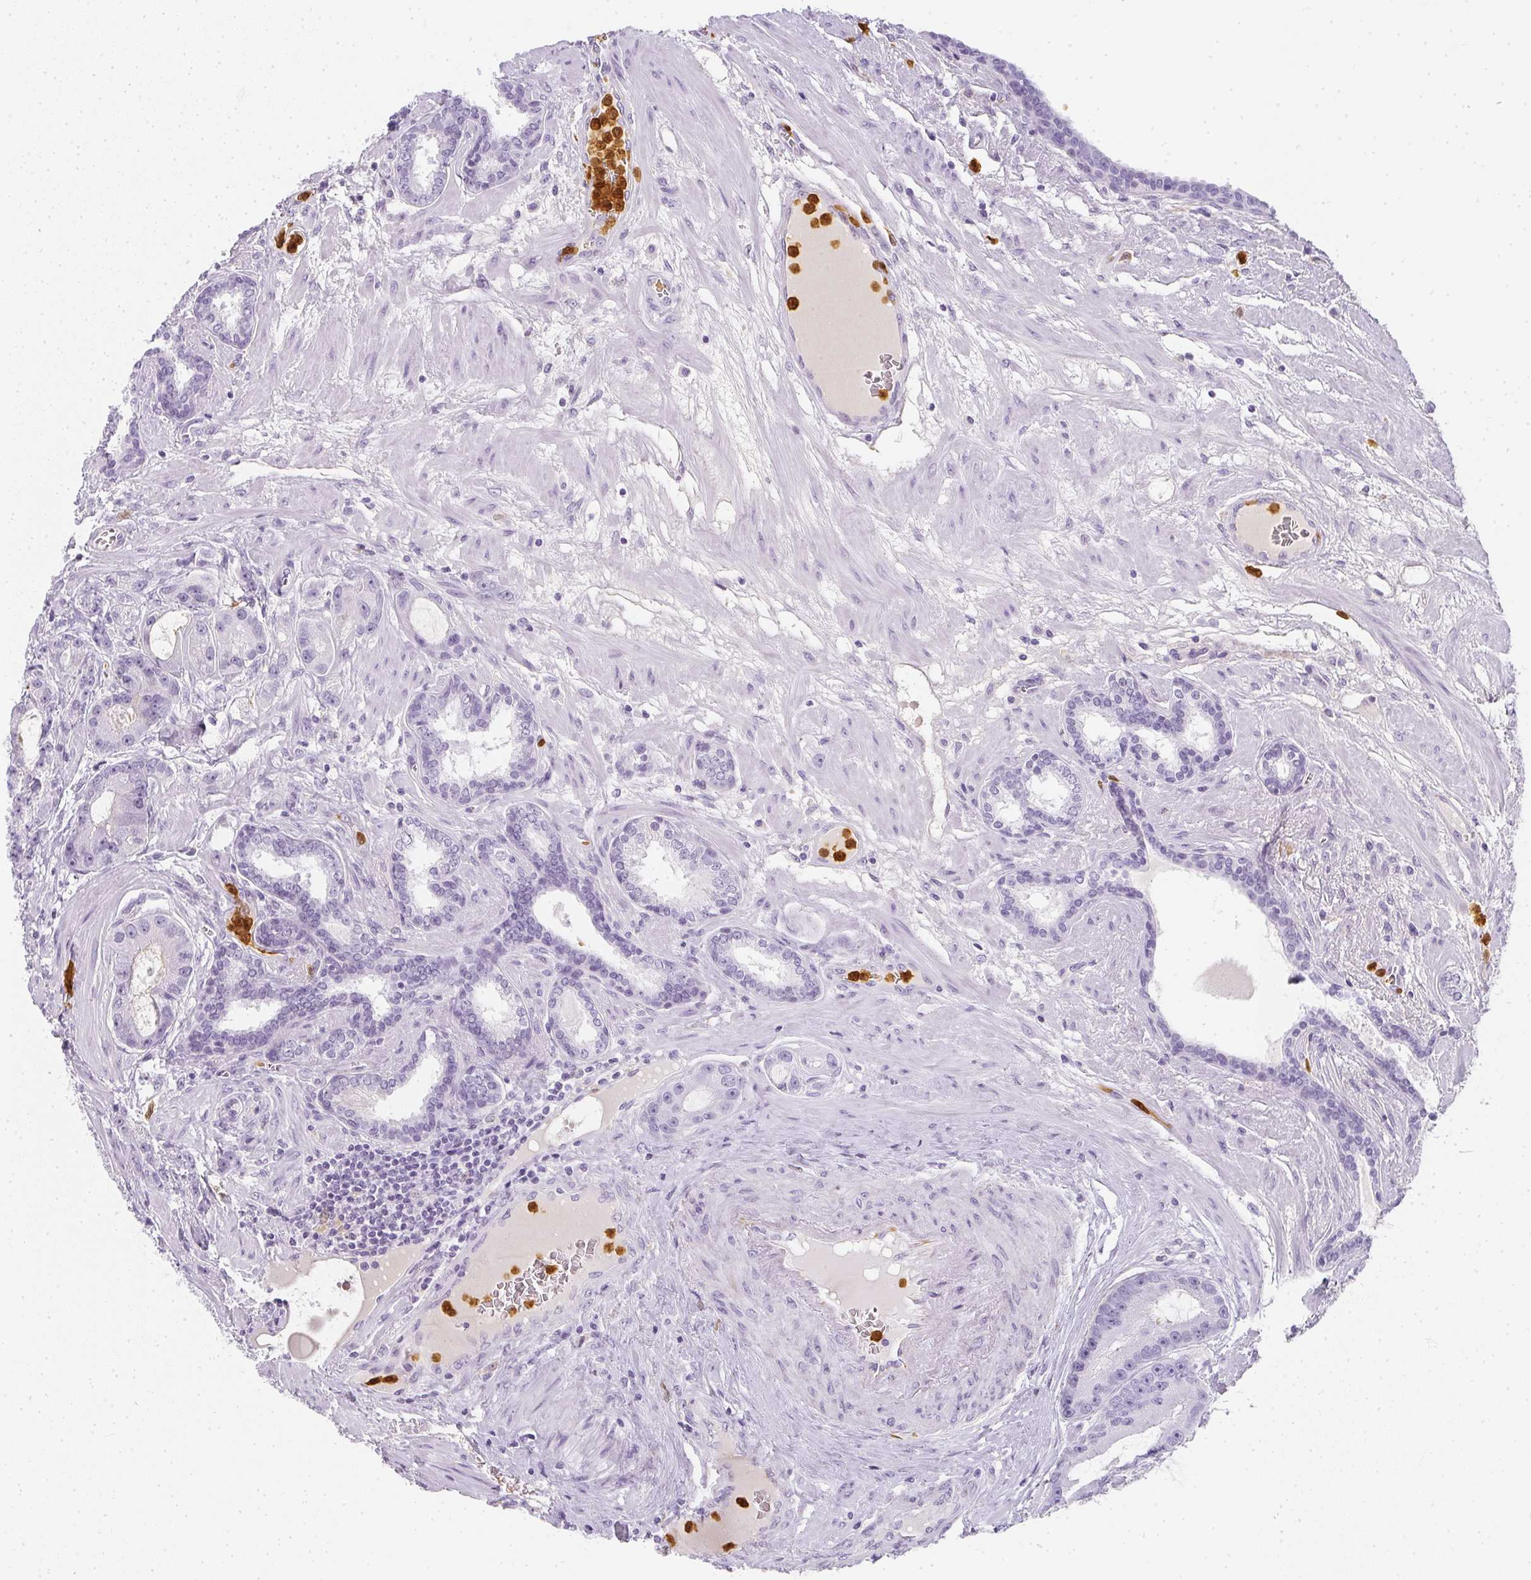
{"staining": {"intensity": "negative", "quantity": "none", "location": "none"}, "tissue": "prostate cancer", "cell_type": "Tumor cells", "image_type": "cancer", "snomed": [{"axis": "morphology", "description": "Adenocarcinoma, High grade"}, {"axis": "topography", "description": "Prostate"}], "caption": "Human prostate cancer (high-grade adenocarcinoma) stained for a protein using immunohistochemistry (IHC) shows no positivity in tumor cells.", "gene": "HK3", "patient": {"sex": "male", "age": 65}}